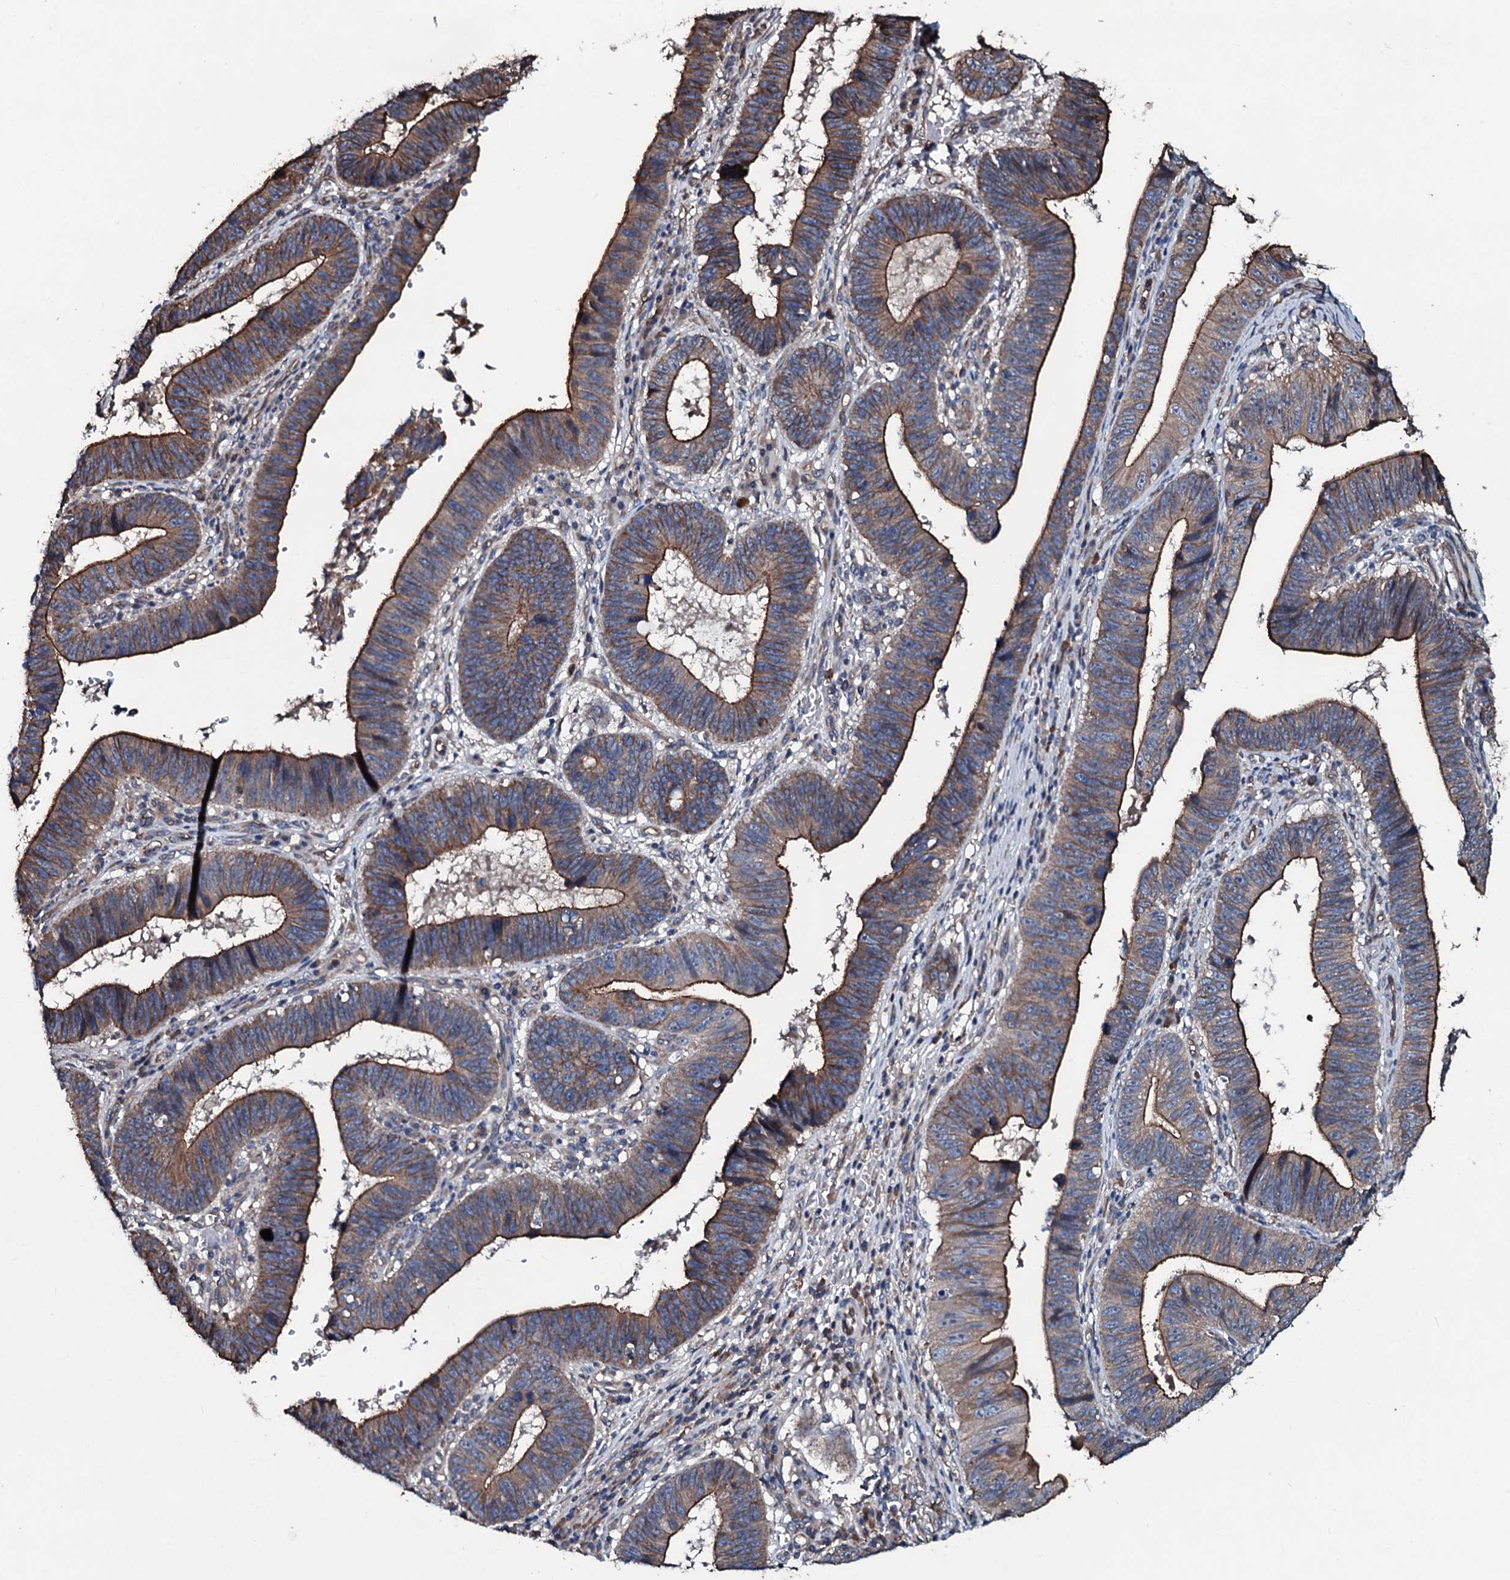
{"staining": {"intensity": "strong", "quantity": ">75%", "location": "cytoplasmic/membranous"}, "tissue": "stomach cancer", "cell_type": "Tumor cells", "image_type": "cancer", "snomed": [{"axis": "morphology", "description": "Adenocarcinoma, NOS"}, {"axis": "topography", "description": "Stomach"}], "caption": "Immunohistochemical staining of stomach cancer reveals high levels of strong cytoplasmic/membranous protein positivity in approximately >75% of tumor cells.", "gene": "DMAC2", "patient": {"sex": "male", "age": 59}}